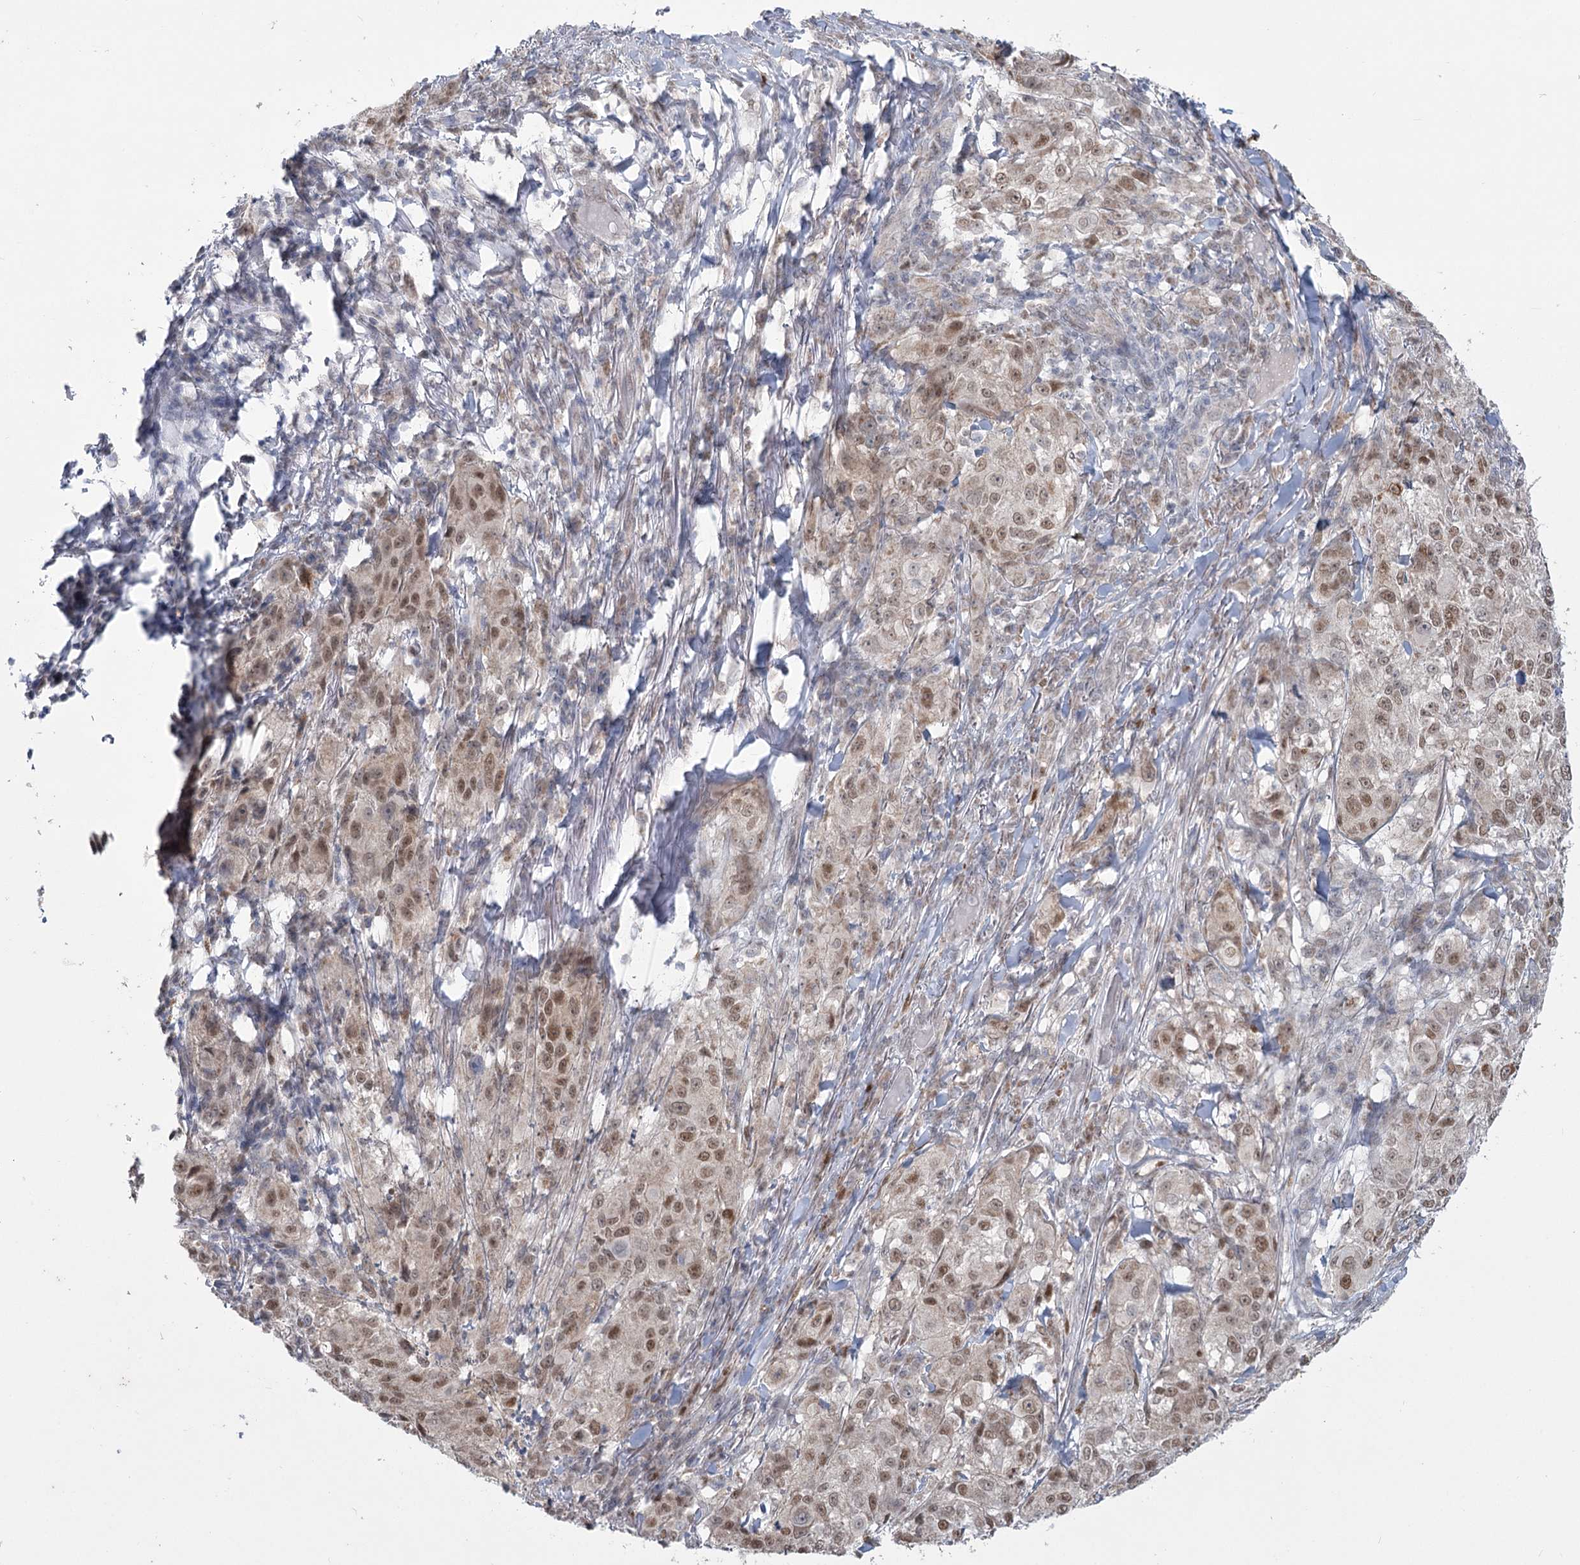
{"staining": {"intensity": "moderate", "quantity": ">75%", "location": "nuclear"}, "tissue": "melanoma", "cell_type": "Tumor cells", "image_type": "cancer", "snomed": [{"axis": "morphology", "description": "Necrosis, NOS"}, {"axis": "morphology", "description": "Malignant melanoma, NOS"}, {"axis": "topography", "description": "Skin"}], "caption": "Immunohistochemical staining of human malignant melanoma shows medium levels of moderate nuclear positivity in approximately >75% of tumor cells.", "gene": "MTG1", "patient": {"sex": "female", "age": 87}}